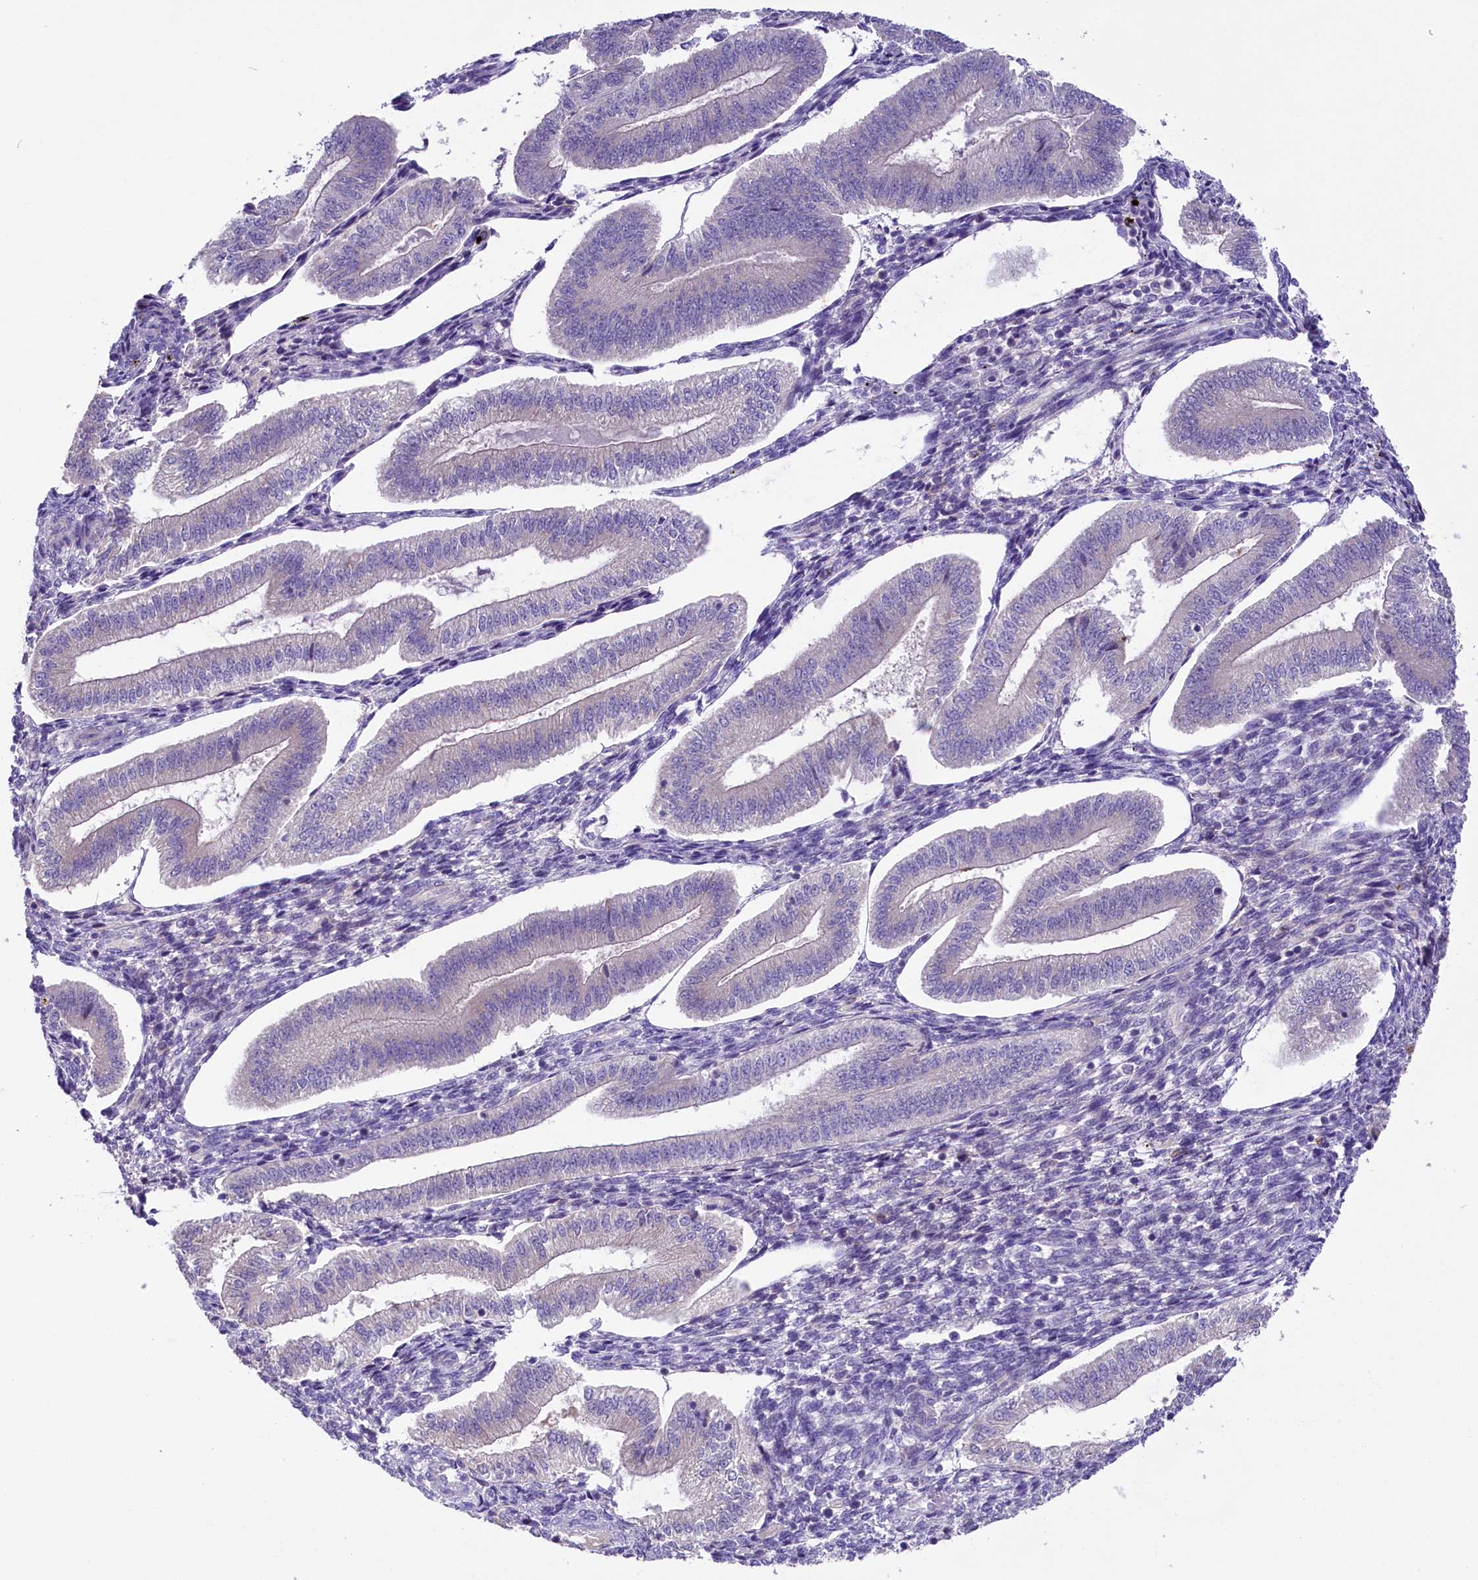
{"staining": {"intensity": "moderate", "quantity": "<25%", "location": "cytoplasmic/membranous"}, "tissue": "endometrium", "cell_type": "Cells in endometrial stroma", "image_type": "normal", "snomed": [{"axis": "morphology", "description": "Normal tissue, NOS"}, {"axis": "topography", "description": "Endometrium"}], "caption": "Normal endometrium was stained to show a protein in brown. There is low levels of moderate cytoplasmic/membranous positivity in about <25% of cells in endometrial stroma. (DAB (3,3'-diaminobenzidine) = brown stain, brightfield microscopy at high magnification).", "gene": "CD99L2", "patient": {"sex": "female", "age": 34}}